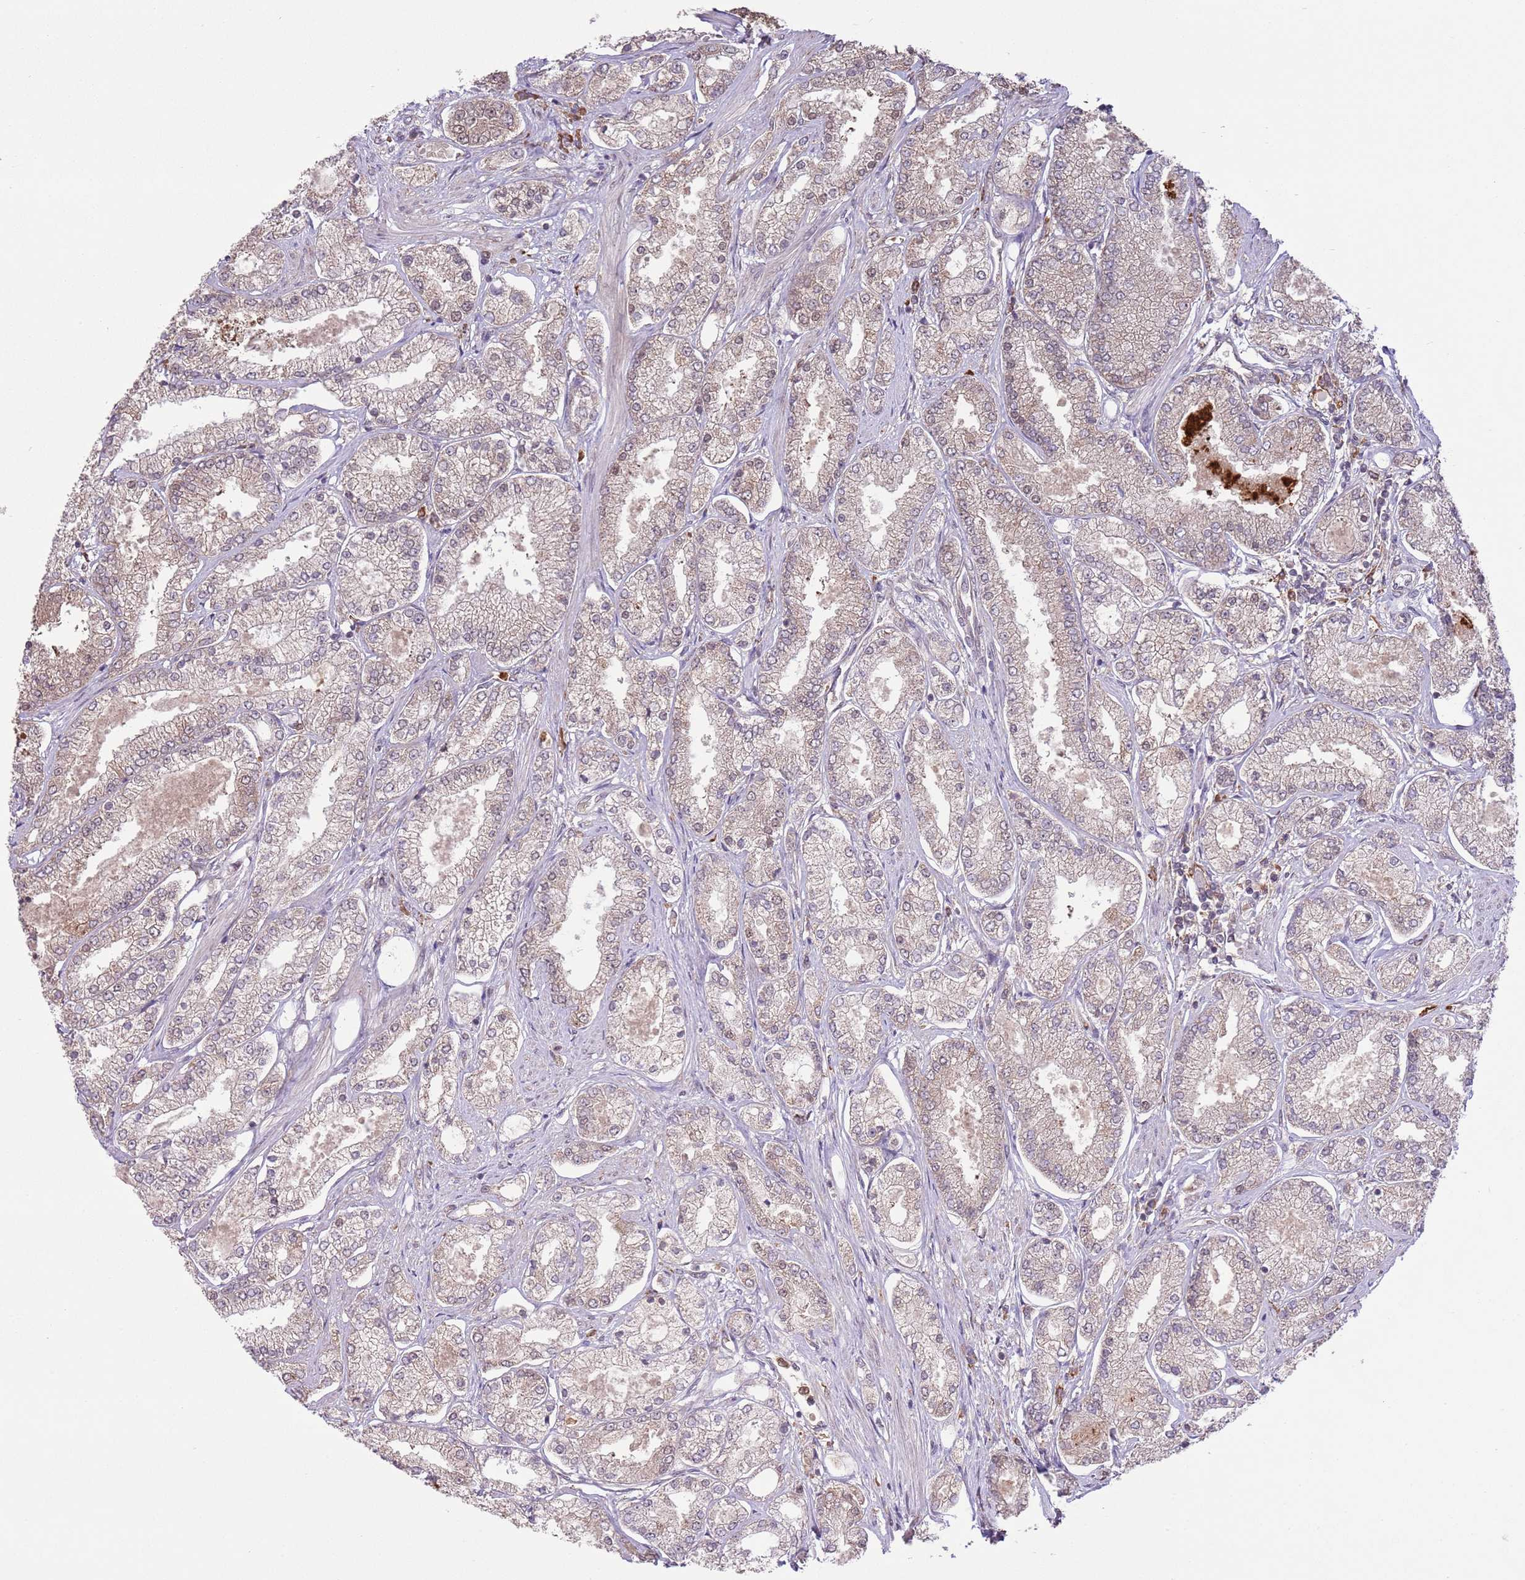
{"staining": {"intensity": "weak", "quantity": ">75%", "location": "cytoplasmic/membranous,nuclear"}, "tissue": "prostate cancer", "cell_type": "Tumor cells", "image_type": "cancer", "snomed": [{"axis": "morphology", "description": "Adenocarcinoma, High grade"}, {"axis": "topography", "description": "Prostate"}], "caption": "Immunohistochemistry histopathology image of prostate cancer stained for a protein (brown), which exhibits low levels of weak cytoplasmic/membranous and nuclear positivity in about >75% of tumor cells.", "gene": "AMIGO1", "patient": {"sex": "male", "age": 69}}